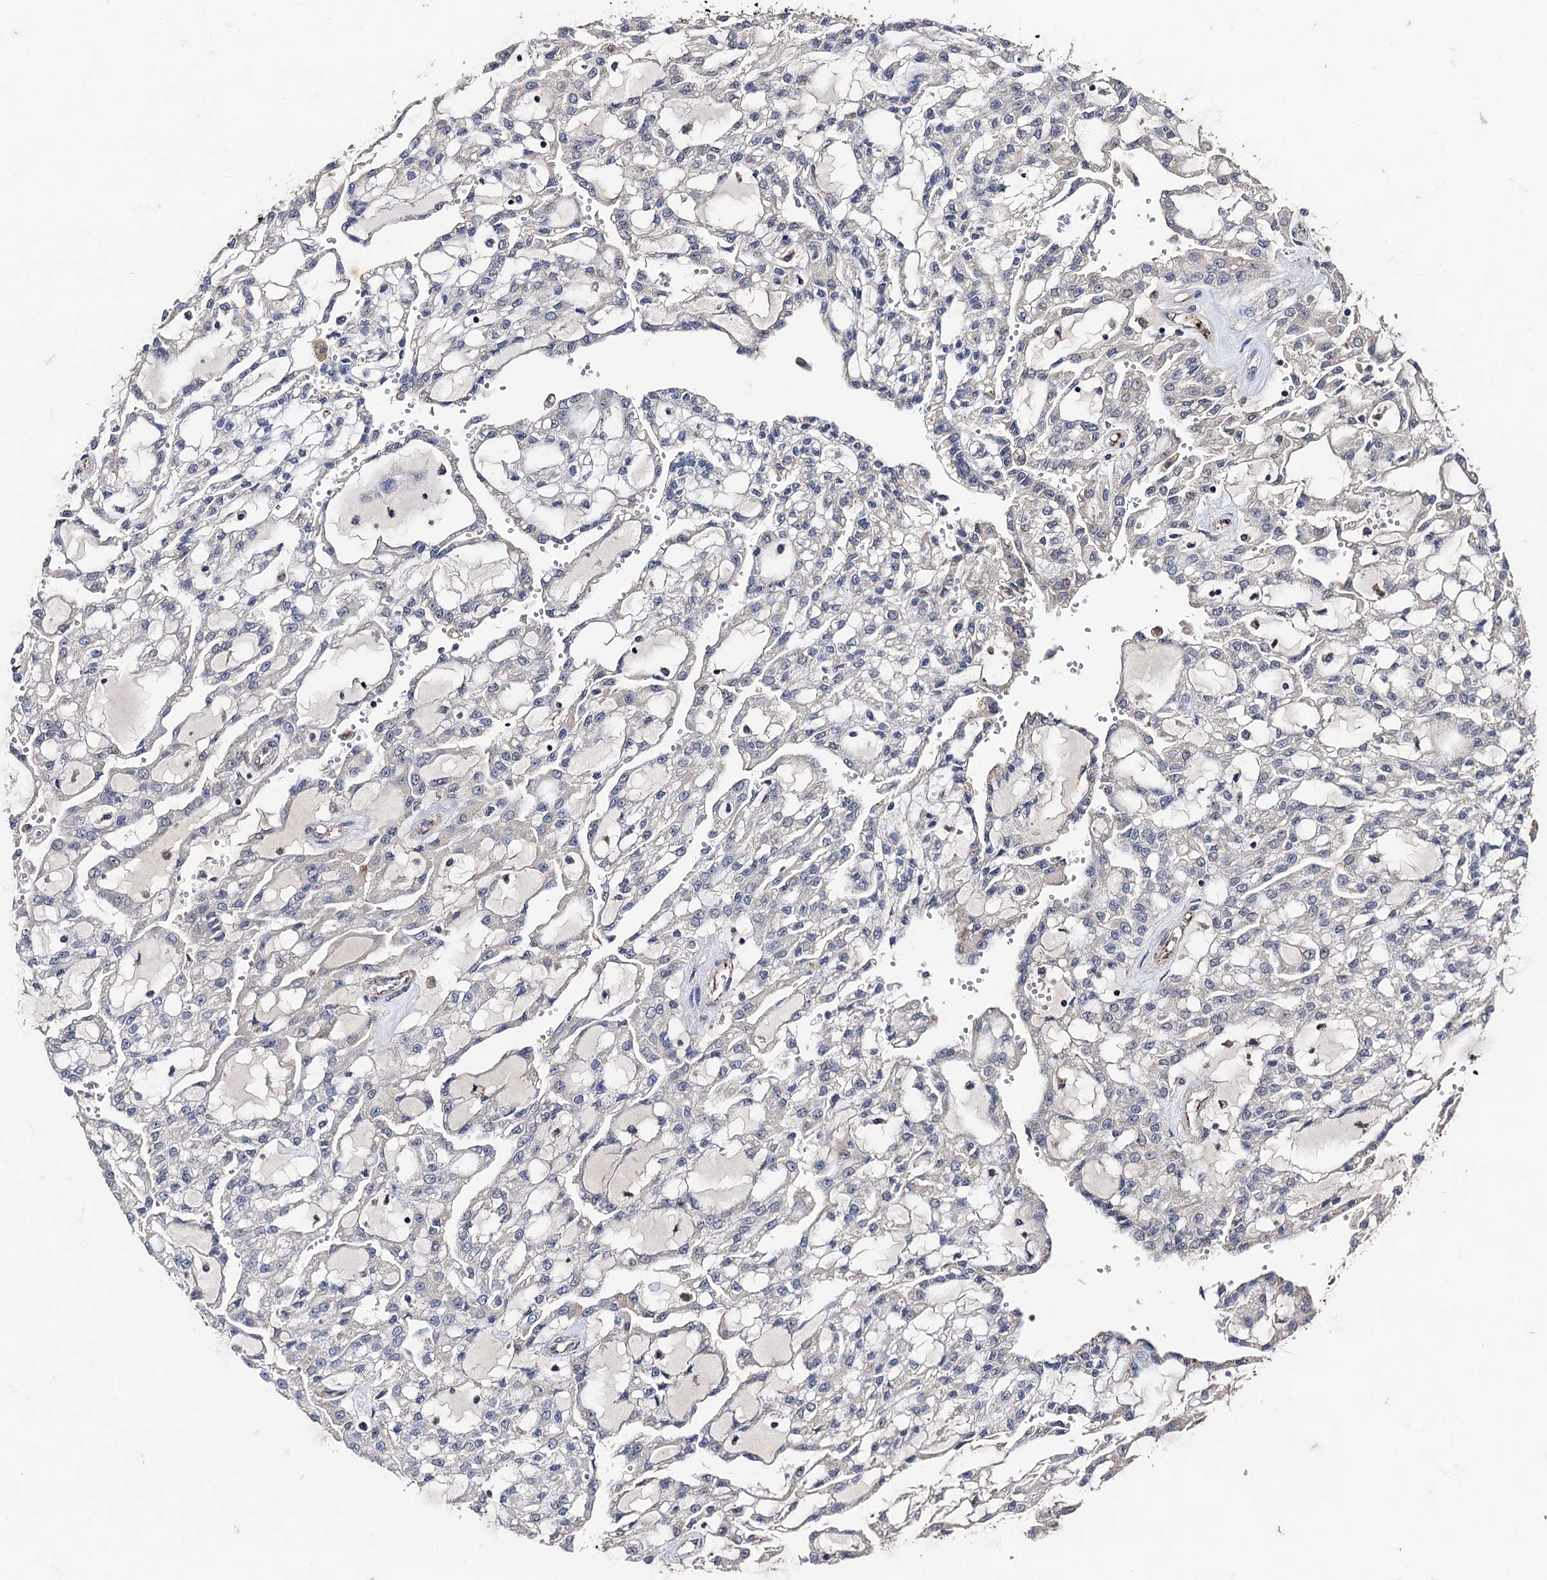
{"staining": {"intensity": "negative", "quantity": "none", "location": "none"}, "tissue": "renal cancer", "cell_type": "Tumor cells", "image_type": "cancer", "snomed": [{"axis": "morphology", "description": "Adenocarcinoma, NOS"}, {"axis": "topography", "description": "Kidney"}], "caption": "Immunohistochemical staining of renal cancer (adenocarcinoma) reveals no significant expression in tumor cells. (DAB IHC with hematoxylin counter stain).", "gene": "PPTC7", "patient": {"sex": "male", "age": 63}}